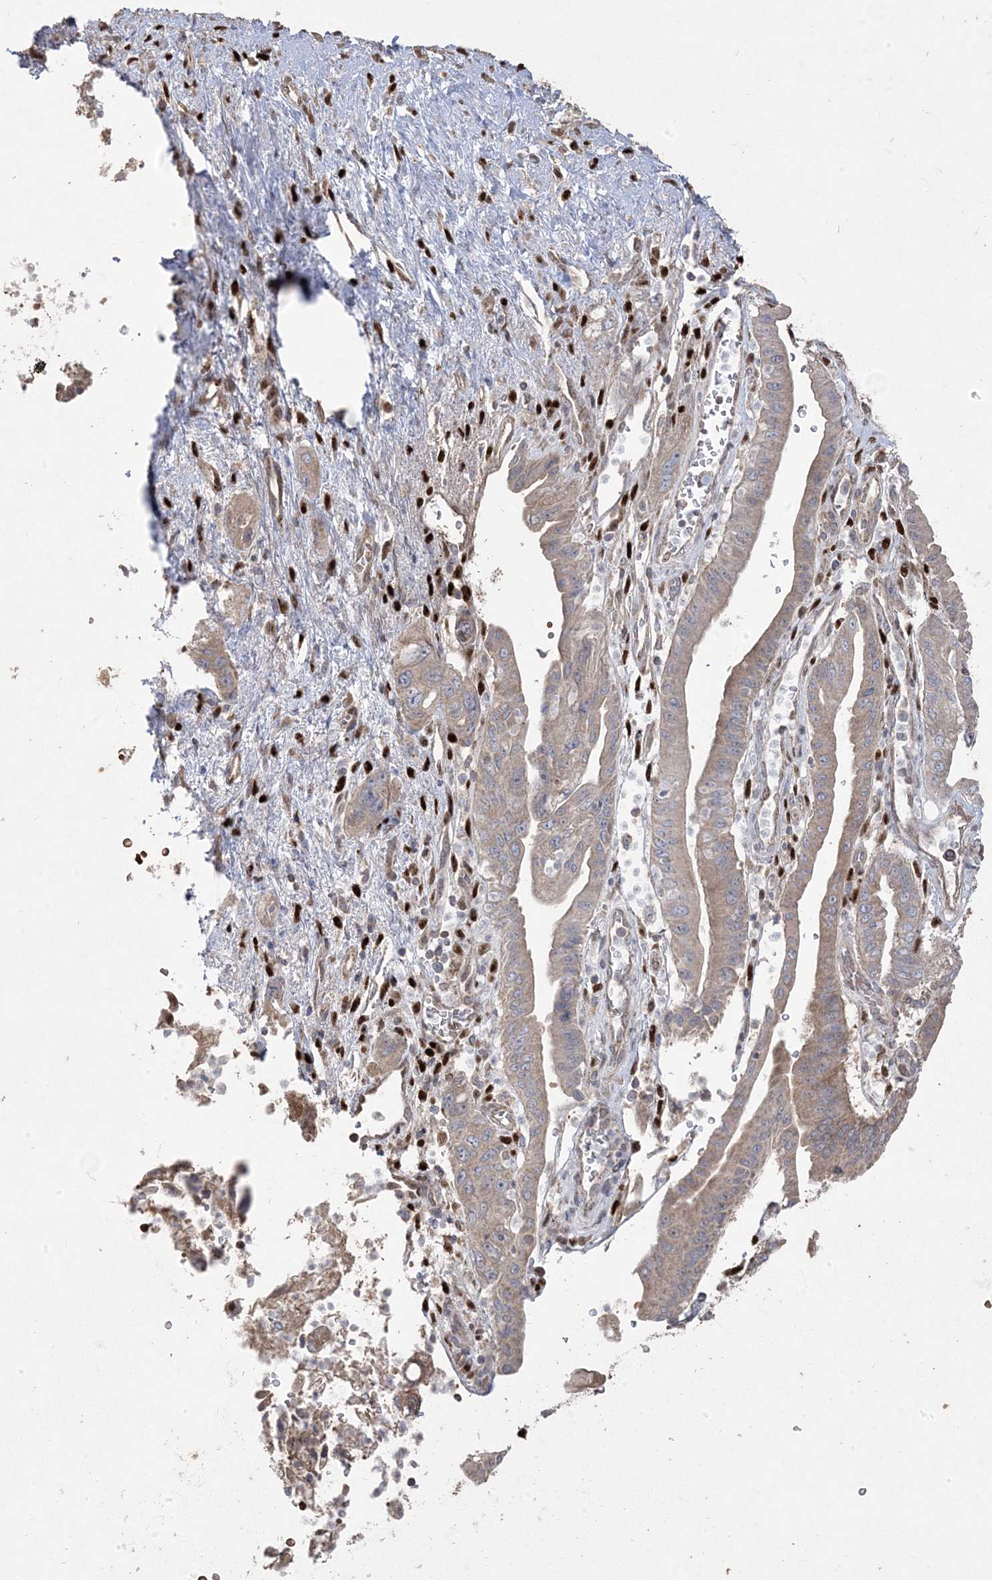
{"staining": {"intensity": "moderate", "quantity": "<25%", "location": "cytoplasmic/membranous"}, "tissue": "pancreatic cancer", "cell_type": "Tumor cells", "image_type": "cancer", "snomed": [{"axis": "morphology", "description": "Adenocarcinoma, NOS"}, {"axis": "topography", "description": "Pancreas"}], "caption": "A high-resolution micrograph shows immunohistochemistry (IHC) staining of pancreatic adenocarcinoma, which displays moderate cytoplasmic/membranous expression in about <25% of tumor cells.", "gene": "PPOX", "patient": {"sex": "female", "age": 73}}